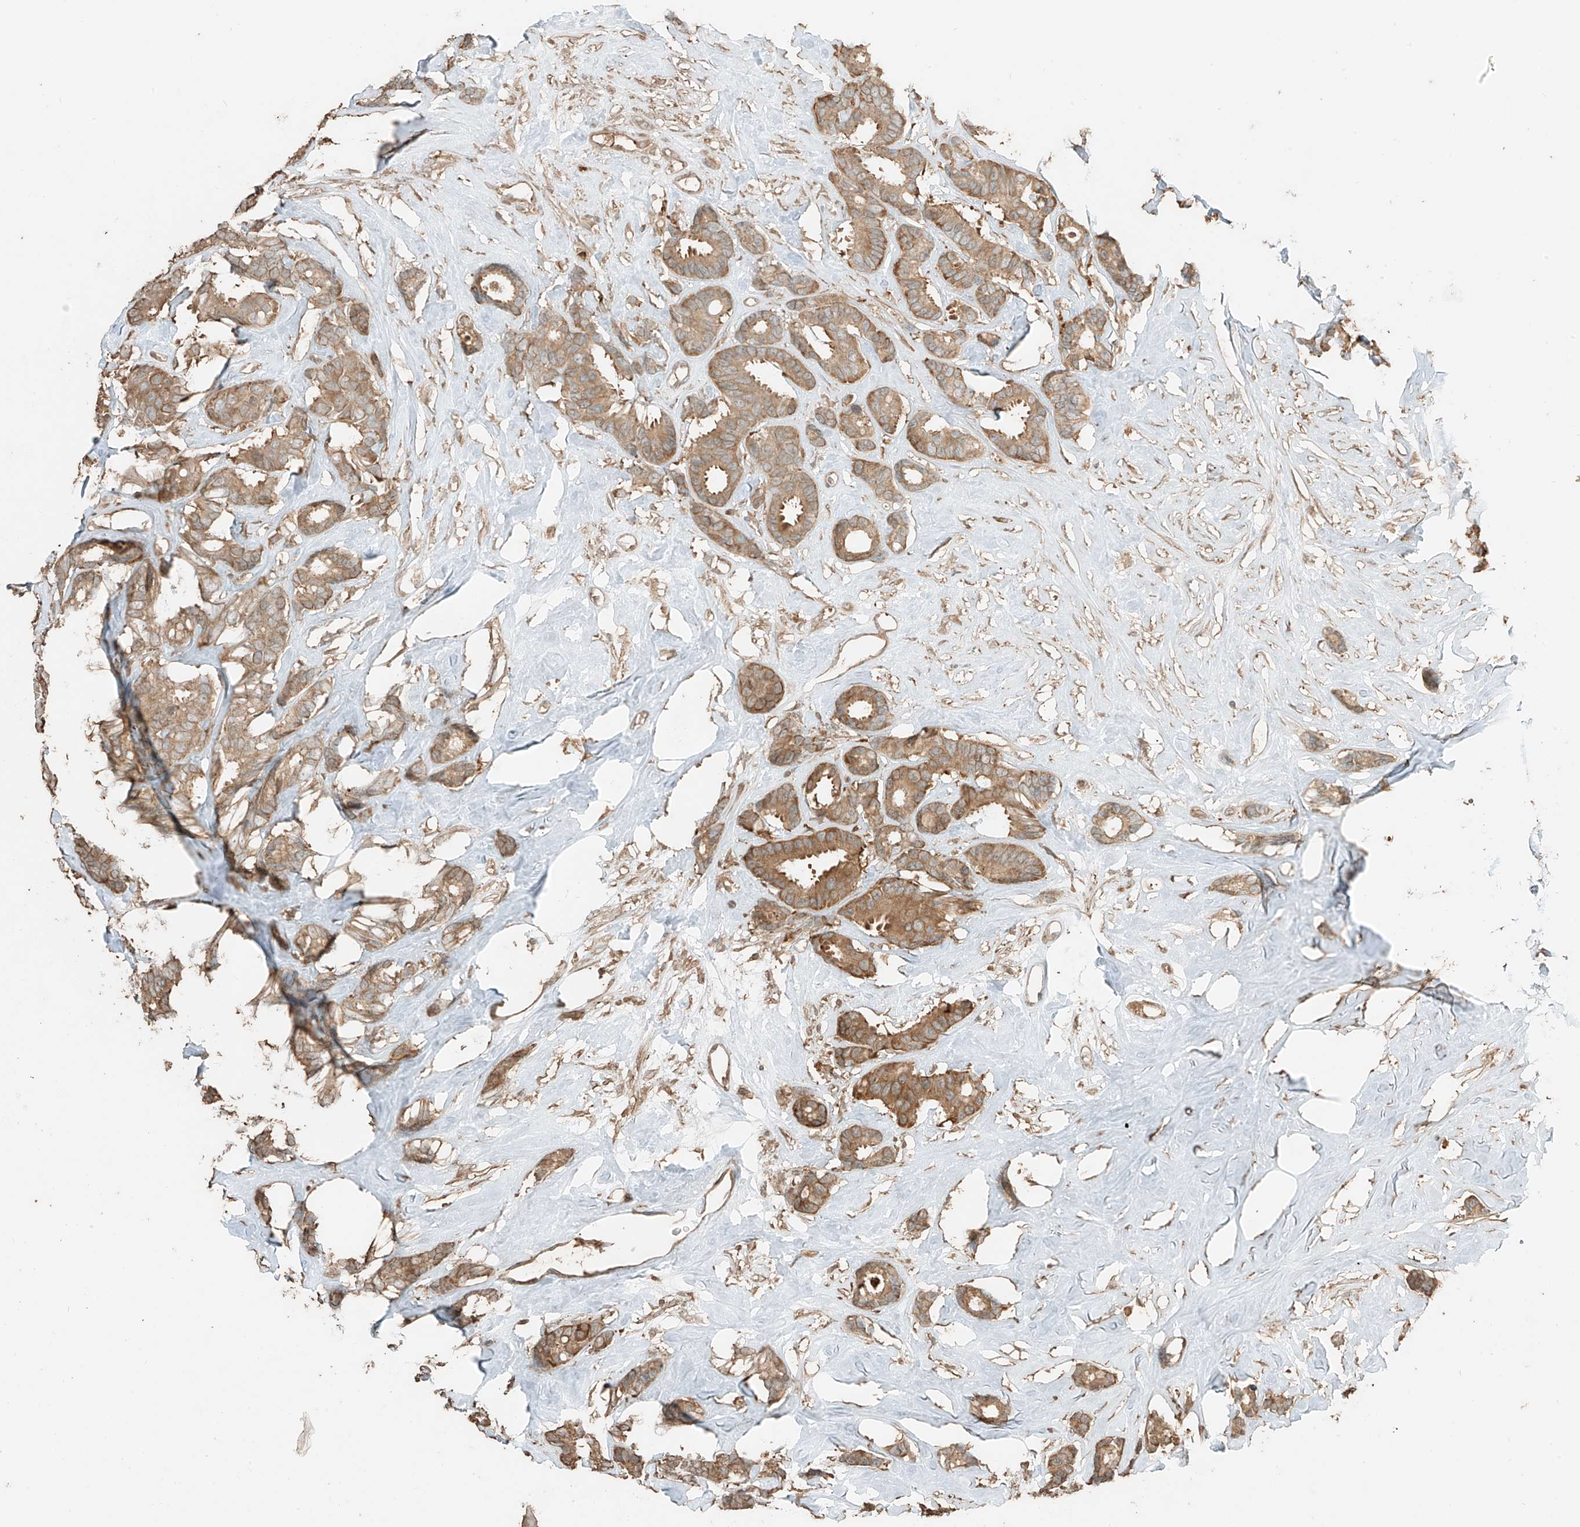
{"staining": {"intensity": "moderate", "quantity": ">75%", "location": "cytoplasmic/membranous"}, "tissue": "breast cancer", "cell_type": "Tumor cells", "image_type": "cancer", "snomed": [{"axis": "morphology", "description": "Duct carcinoma"}, {"axis": "topography", "description": "Breast"}], "caption": "Moderate cytoplasmic/membranous protein positivity is appreciated in approximately >75% of tumor cells in breast invasive ductal carcinoma.", "gene": "RFTN2", "patient": {"sex": "female", "age": 87}}